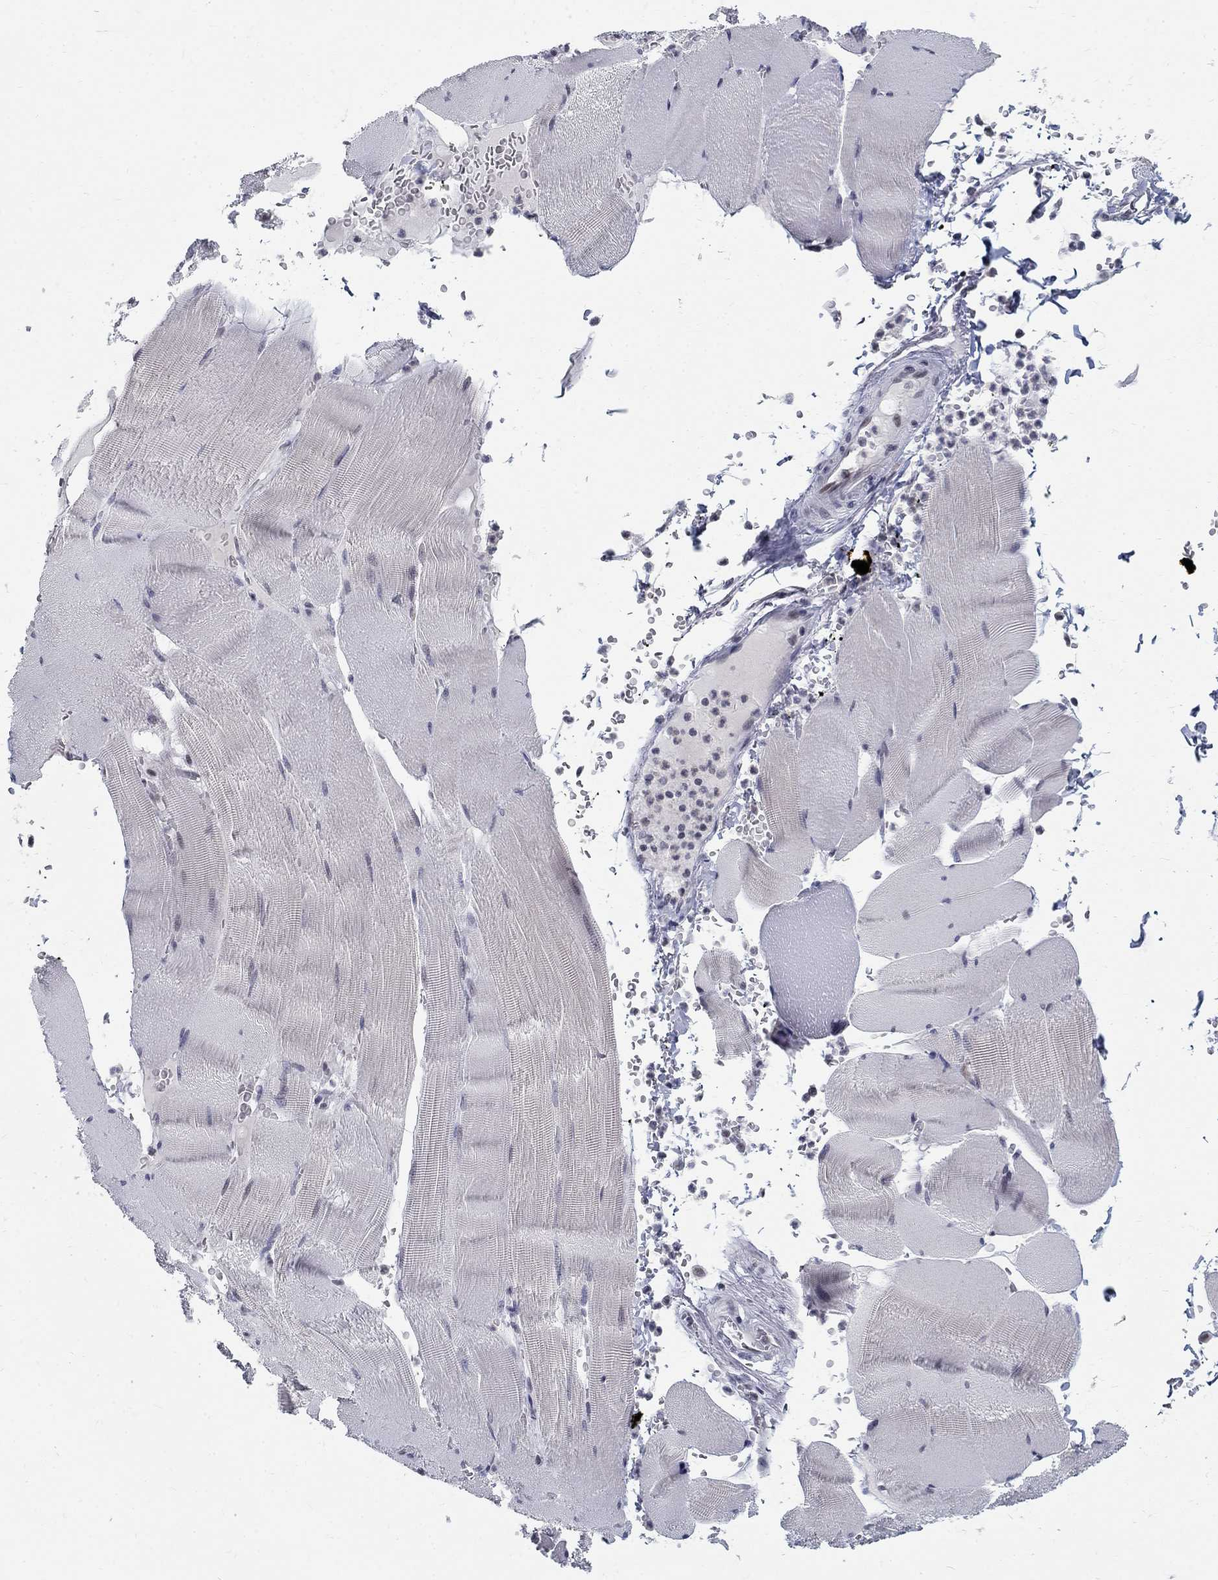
{"staining": {"intensity": "negative", "quantity": "none", "location": "none"}, "tissue": "skeletal muscle", "cell_type": "Myocytes", "image_type": "normal", "snomed": [{"axis": "morphology", "description": "Normal tissue, NOS"}, {"axis": "topography", "description": "Skeletal muscle"}], "caption": "Skeletal muscle stained for a protein using IHC exhibits no staining myocytes.", "gene": "BHLHE22", "patient": {"sex": "male", "age": 56}}